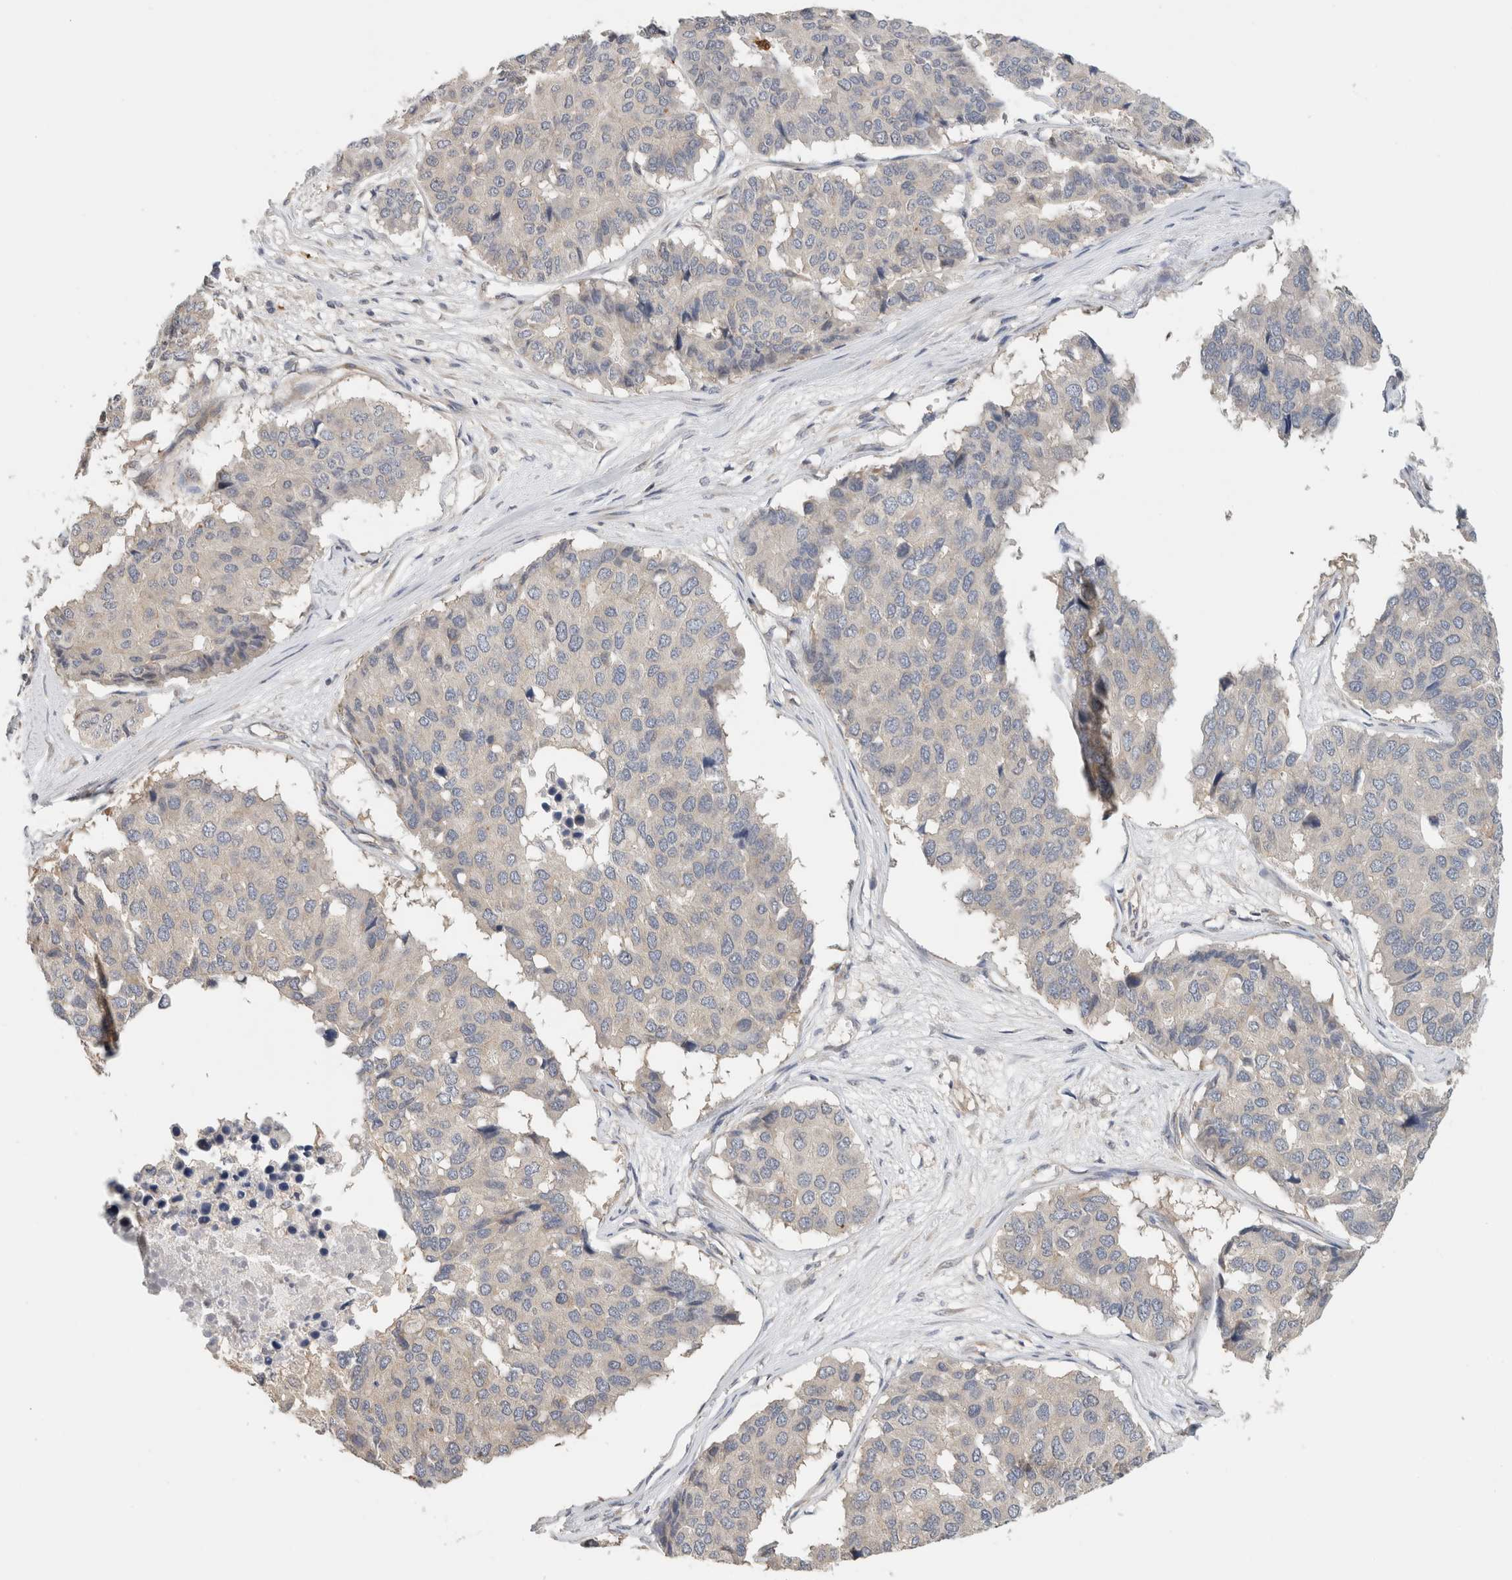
{"staining": {"intensity": "negative", "quantity": "none", "location": "none"}, "tissue": "pancreatic cancer", "cell_type": "Tumor cells", "image_type": "cancer", "snomed": [{"axis": "morphology", "description": "Adenocarcinoma, NOS"}, {"axis": "topography", "description": "Pancreas"}], "caption": "Tumor cells show no significant positivity in pancreatic cancer.", "gene": "PUM1", "patient": {"sex": "male", "age": 50}}